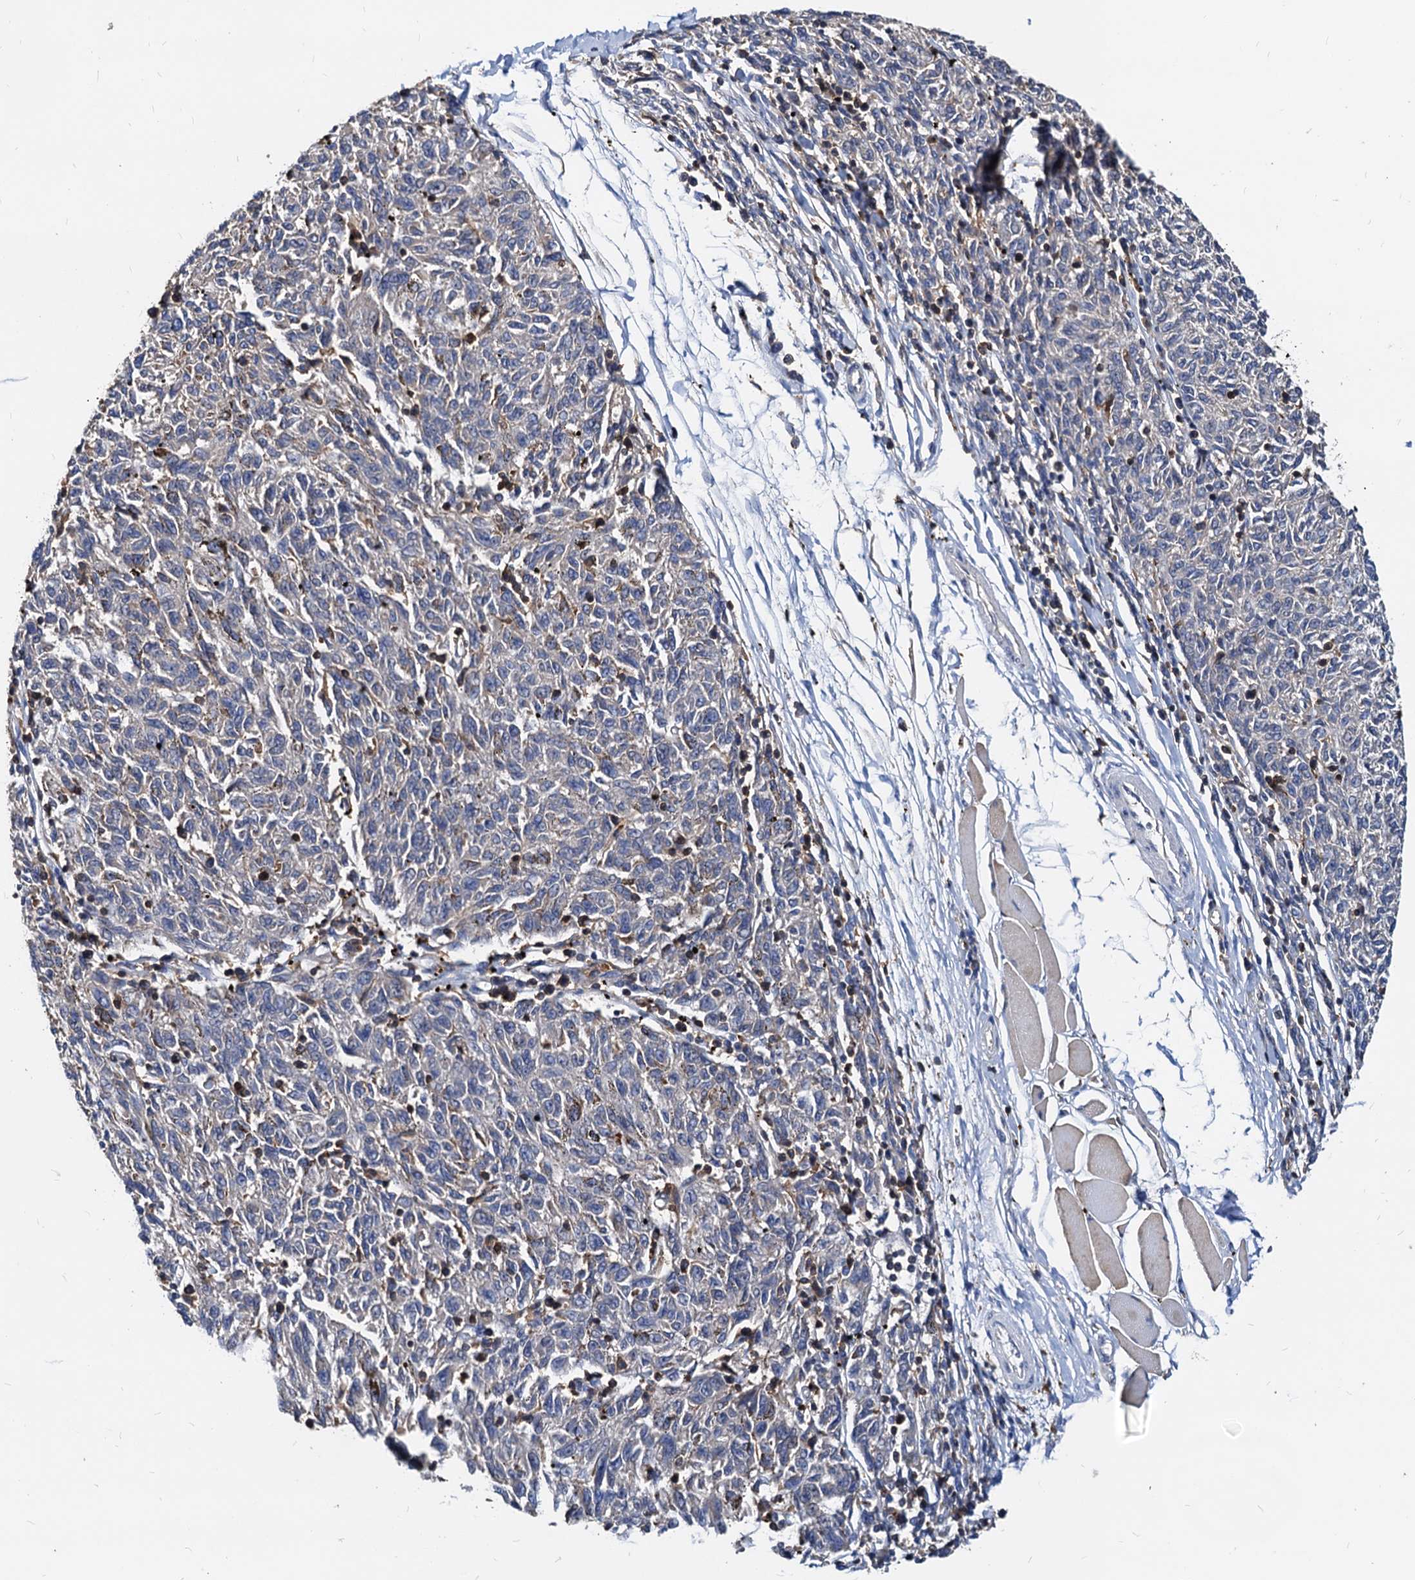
{"staining": {"intensity": "negative", "quantity": "none", "location": "none"}, "tissue": "melanoma", "cell_type": "Tumor cells", "image_type": "cancer", "snomed": [{"axis": "morphology", "description": "Malignant melanoma, NOS"}, {"axis": "topography", "description": "Skin"}], "caption": "DAB (3,3'-diaminobenzidine) immunohistochemical staining of malignant melanoma demonstrates no significant positivity in tumor cells.", "gene": "LCP2", "patient": {"sex": "female", "age": 72}}